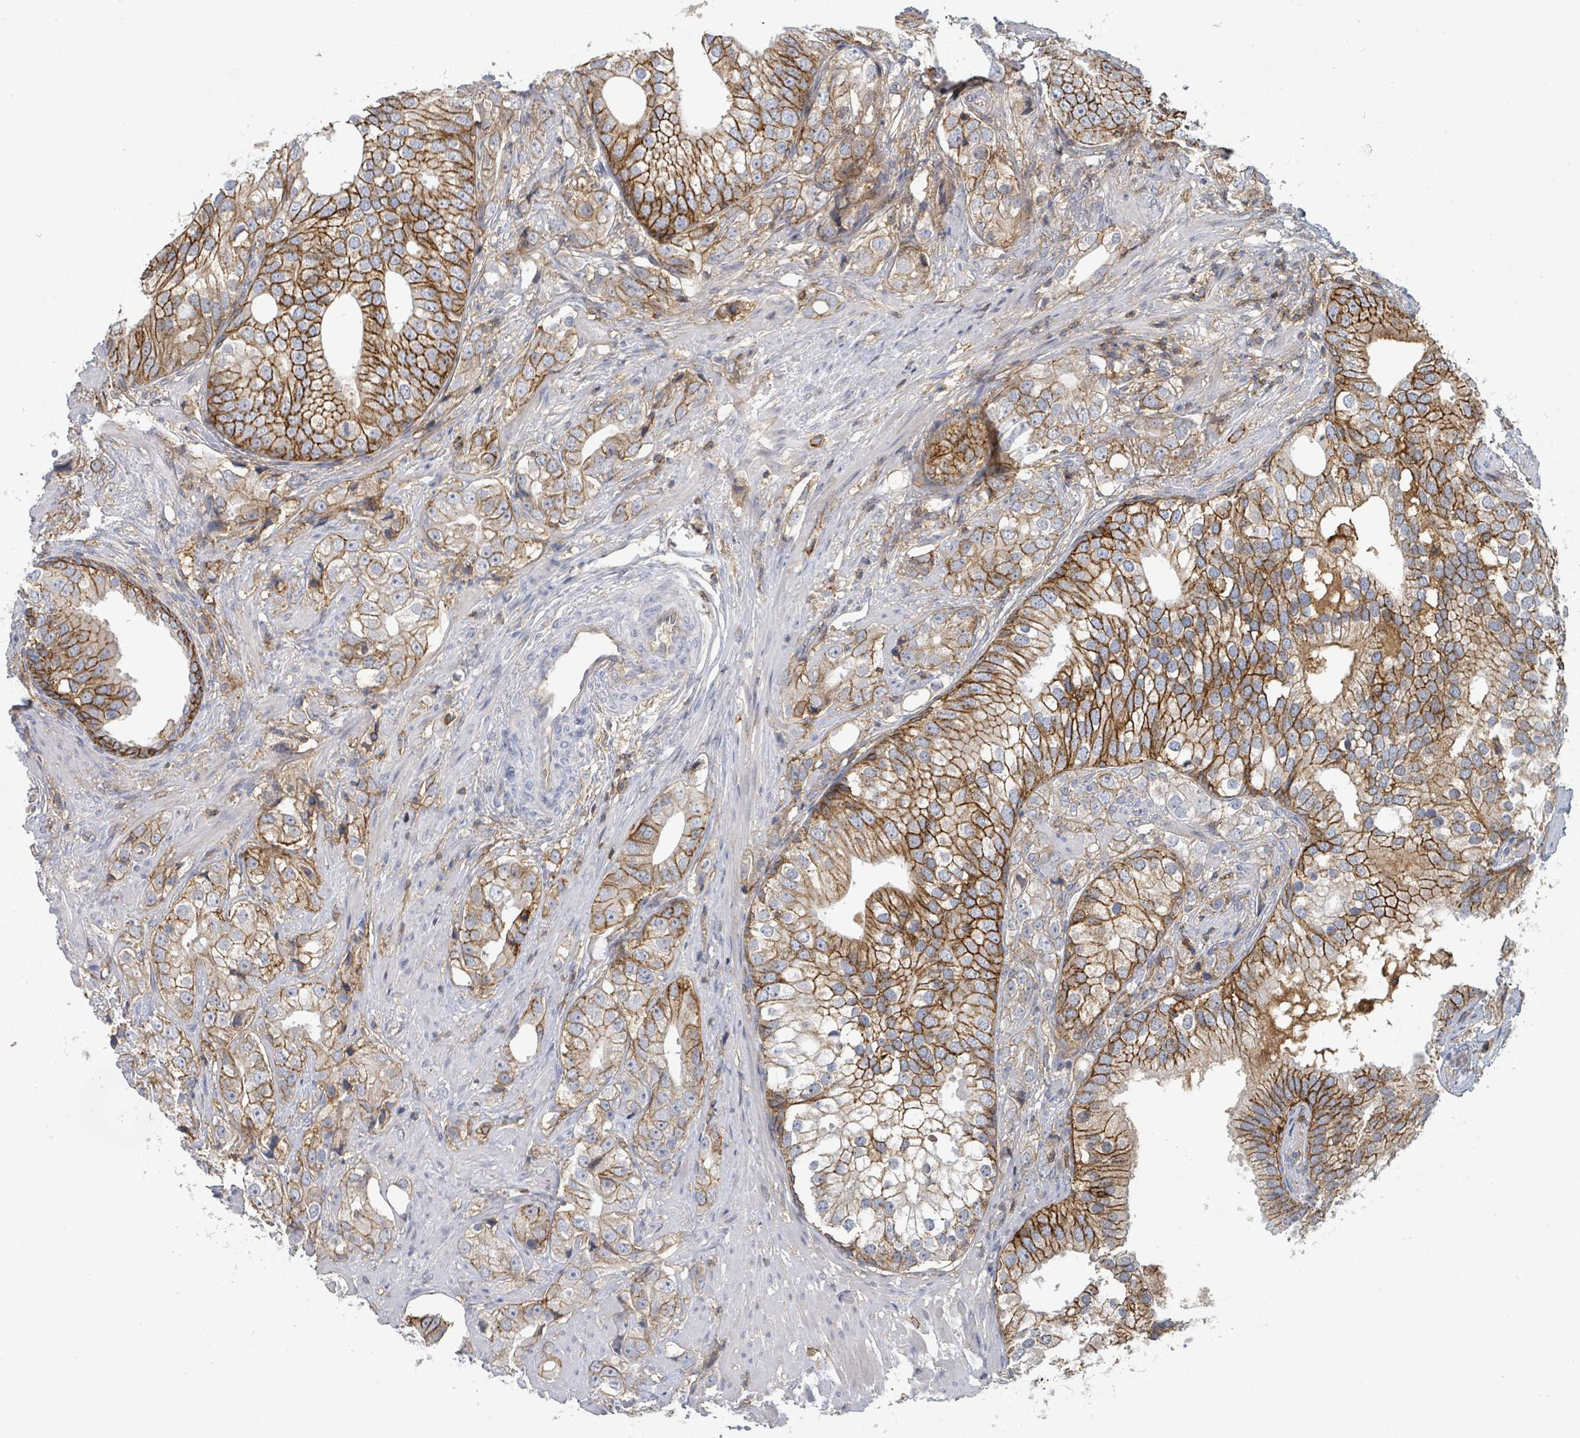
{"staining": {"intensity": "strong", "quantity": ">75%", "location": "cytoplasmic/membranous"}, "tissue": "prostate cancer", "cell_type": "Tumor cells", "image_type": "cancer", "snomed": [{"axis": "morphology", "description": "Adenocarcinoma, High grade"}, {"axis": "topography", "description": "Prostate"}], "caption": "Immunohistochemical staining of human prostate adenocarcinoma (high-grade) demonstrates strong cytoplasmic/membranous protein staining in approximately >75% of tumor cells.", "gene": "TNFRSF14", "patient": {"sex": "male", "age": 75}}